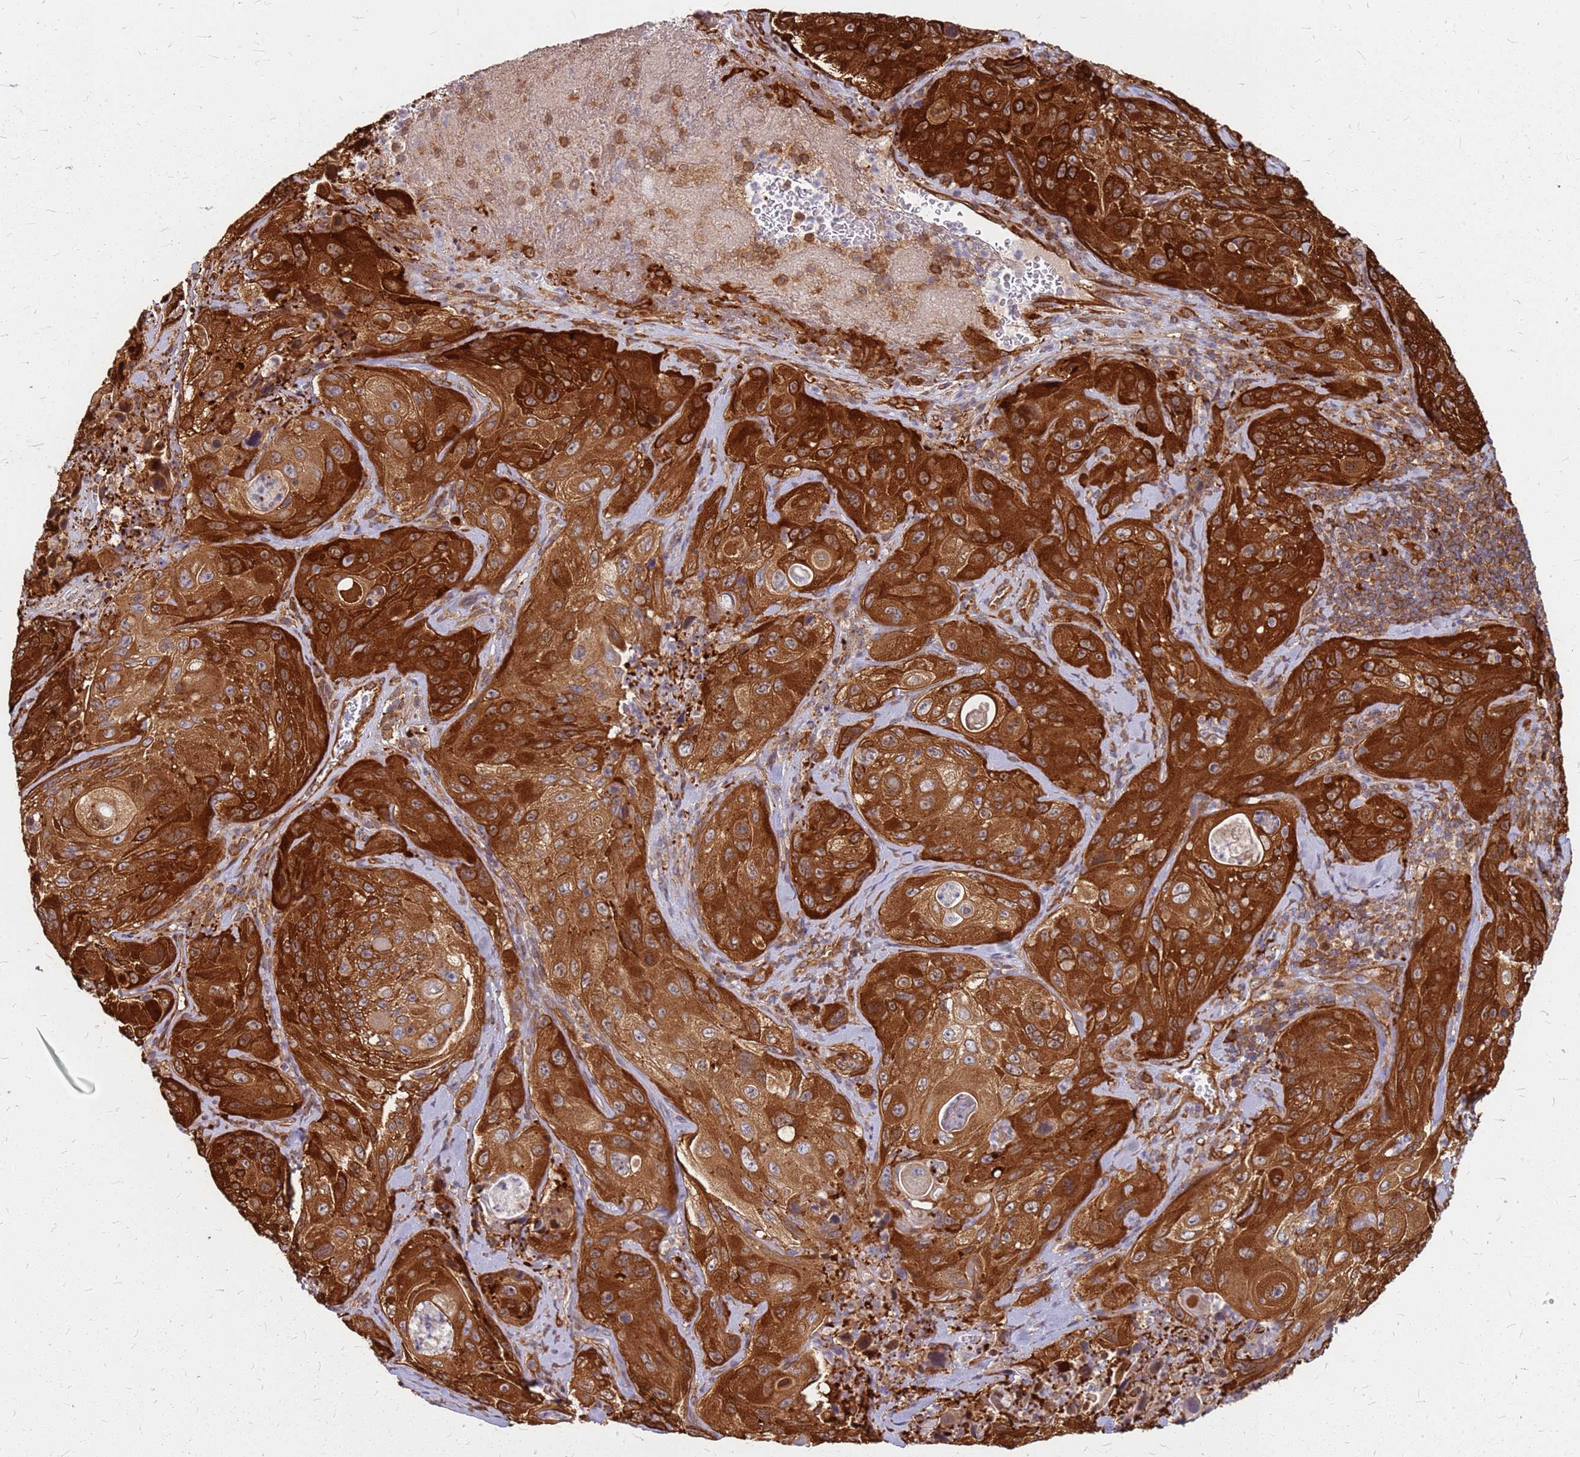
{"staining": {"intensity": "strong", "quantity": ">75%", "location": "cytoplasmic/membranous"}, "tissue": "cervical cancer", "cell_type": "Tumor cells", "image_type": "cancer", "snomed": [{"axis": "morphology", "description": "Squamous cell carcinoma, NOS"}, {"axis": "topography", "description": "Cervix"}], "caption": "Immunohistochemistry (DAB (3,3'-diaminobenzidine)) staining of squamous cell carcinoma (cervical) reveals strong cytoplasmic/membranous protein staining in about >75% of tumor cells. Using DAB (brown) and hematoxylin (blue) stains, captured at high magnification using brightfield microscopy.", "gene": "HDX", "patient": {"sex": "female", "age": 42}}